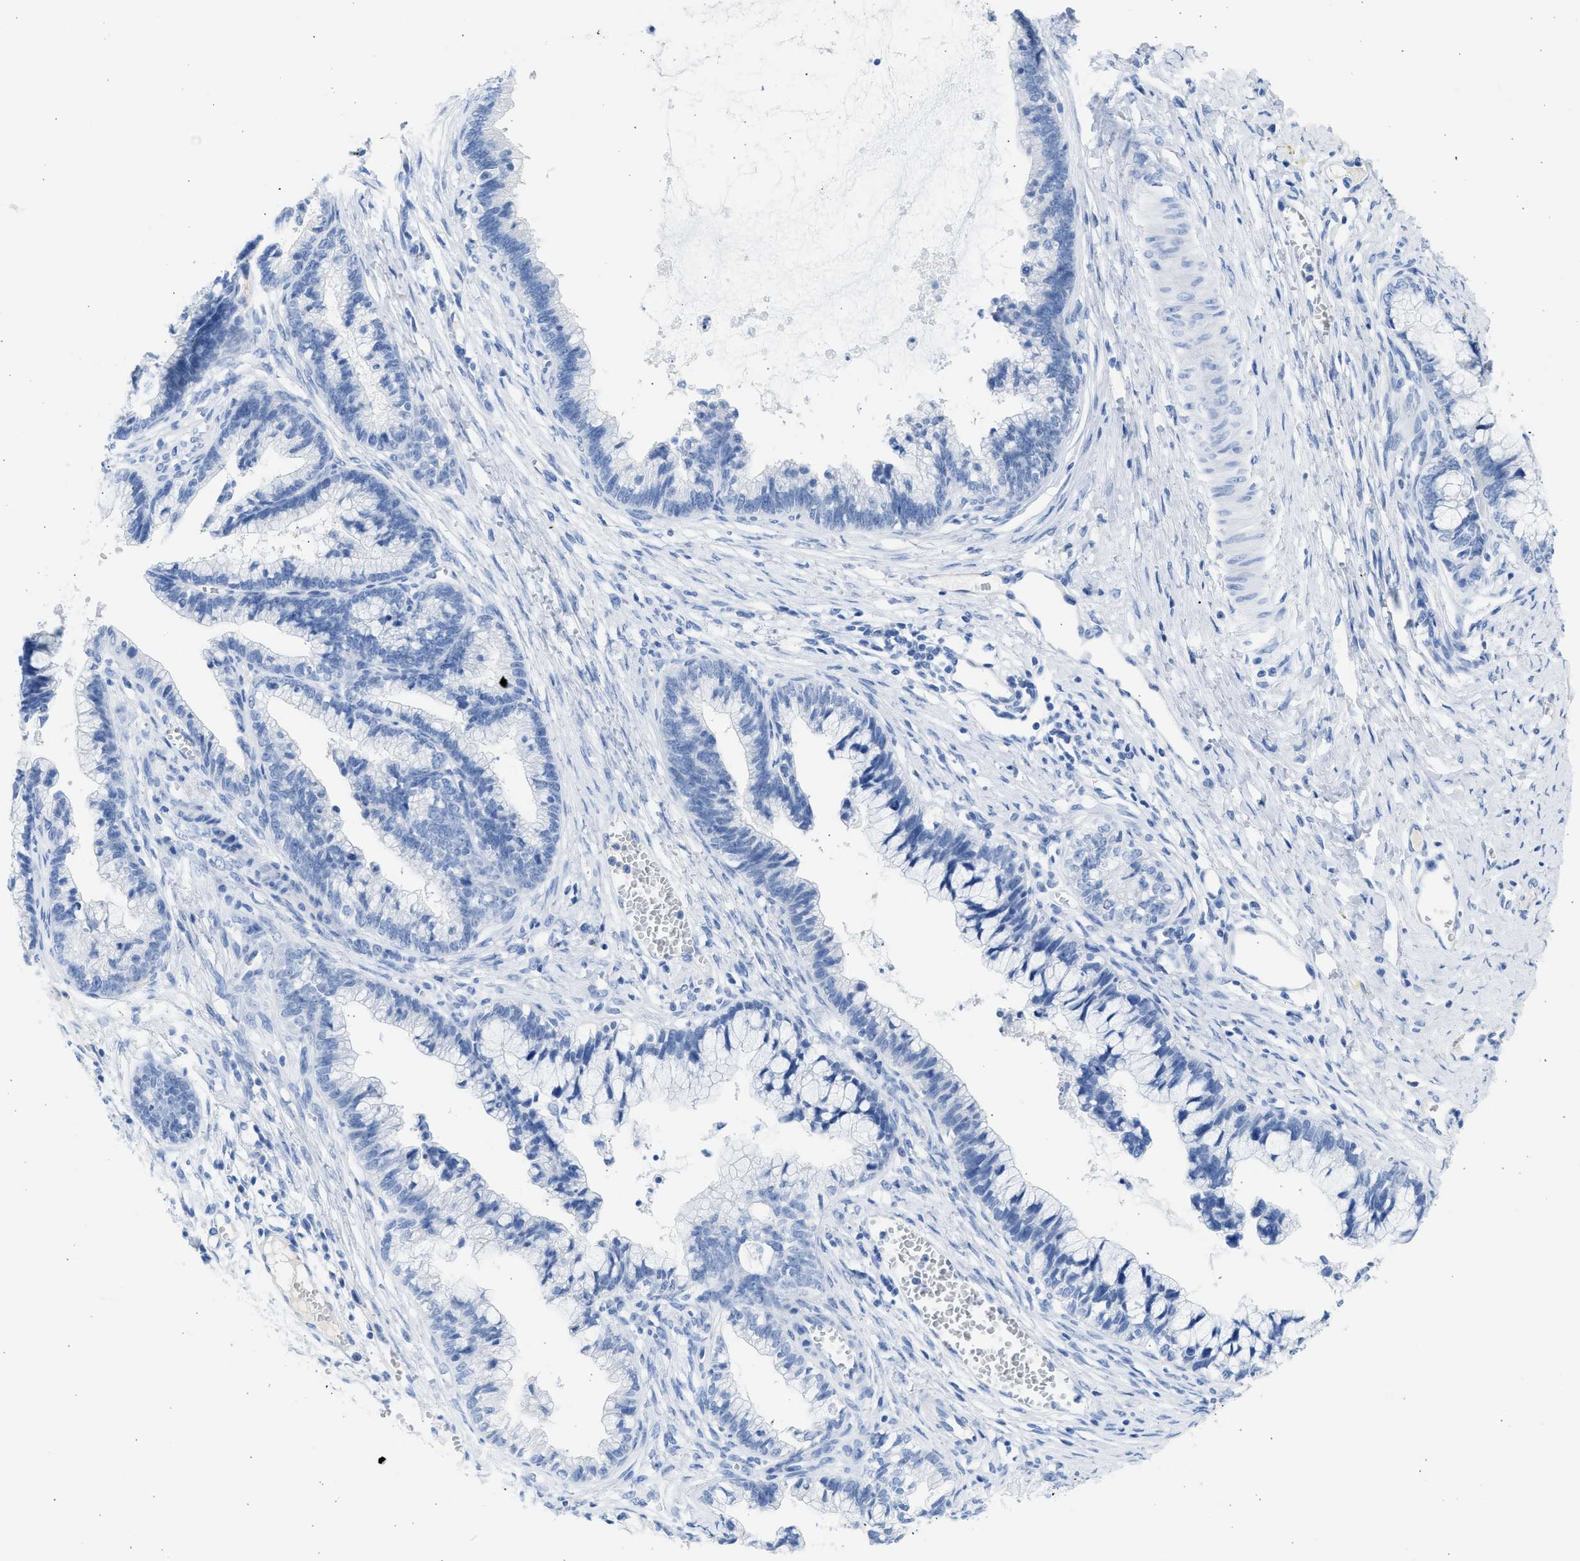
{"staining": {"intensity": "negative", "quantity": "none", "location": "none"}, "tissue": "cervical cancer", "cell_type": "Tumor cells", "image_type": "cancer", "snomed": [{"axis": "morphology", "description": "Adenocarcinoma, NOS"}, {"axis": "topography", "description": "Cervix"}], "caption": "Photomicrograph shows no significant protein expression in tumor cells of cervical cancer (adenocarcinoma).", "gene": "SPATA3", "patient": {"sex": "female", "age": 44}}